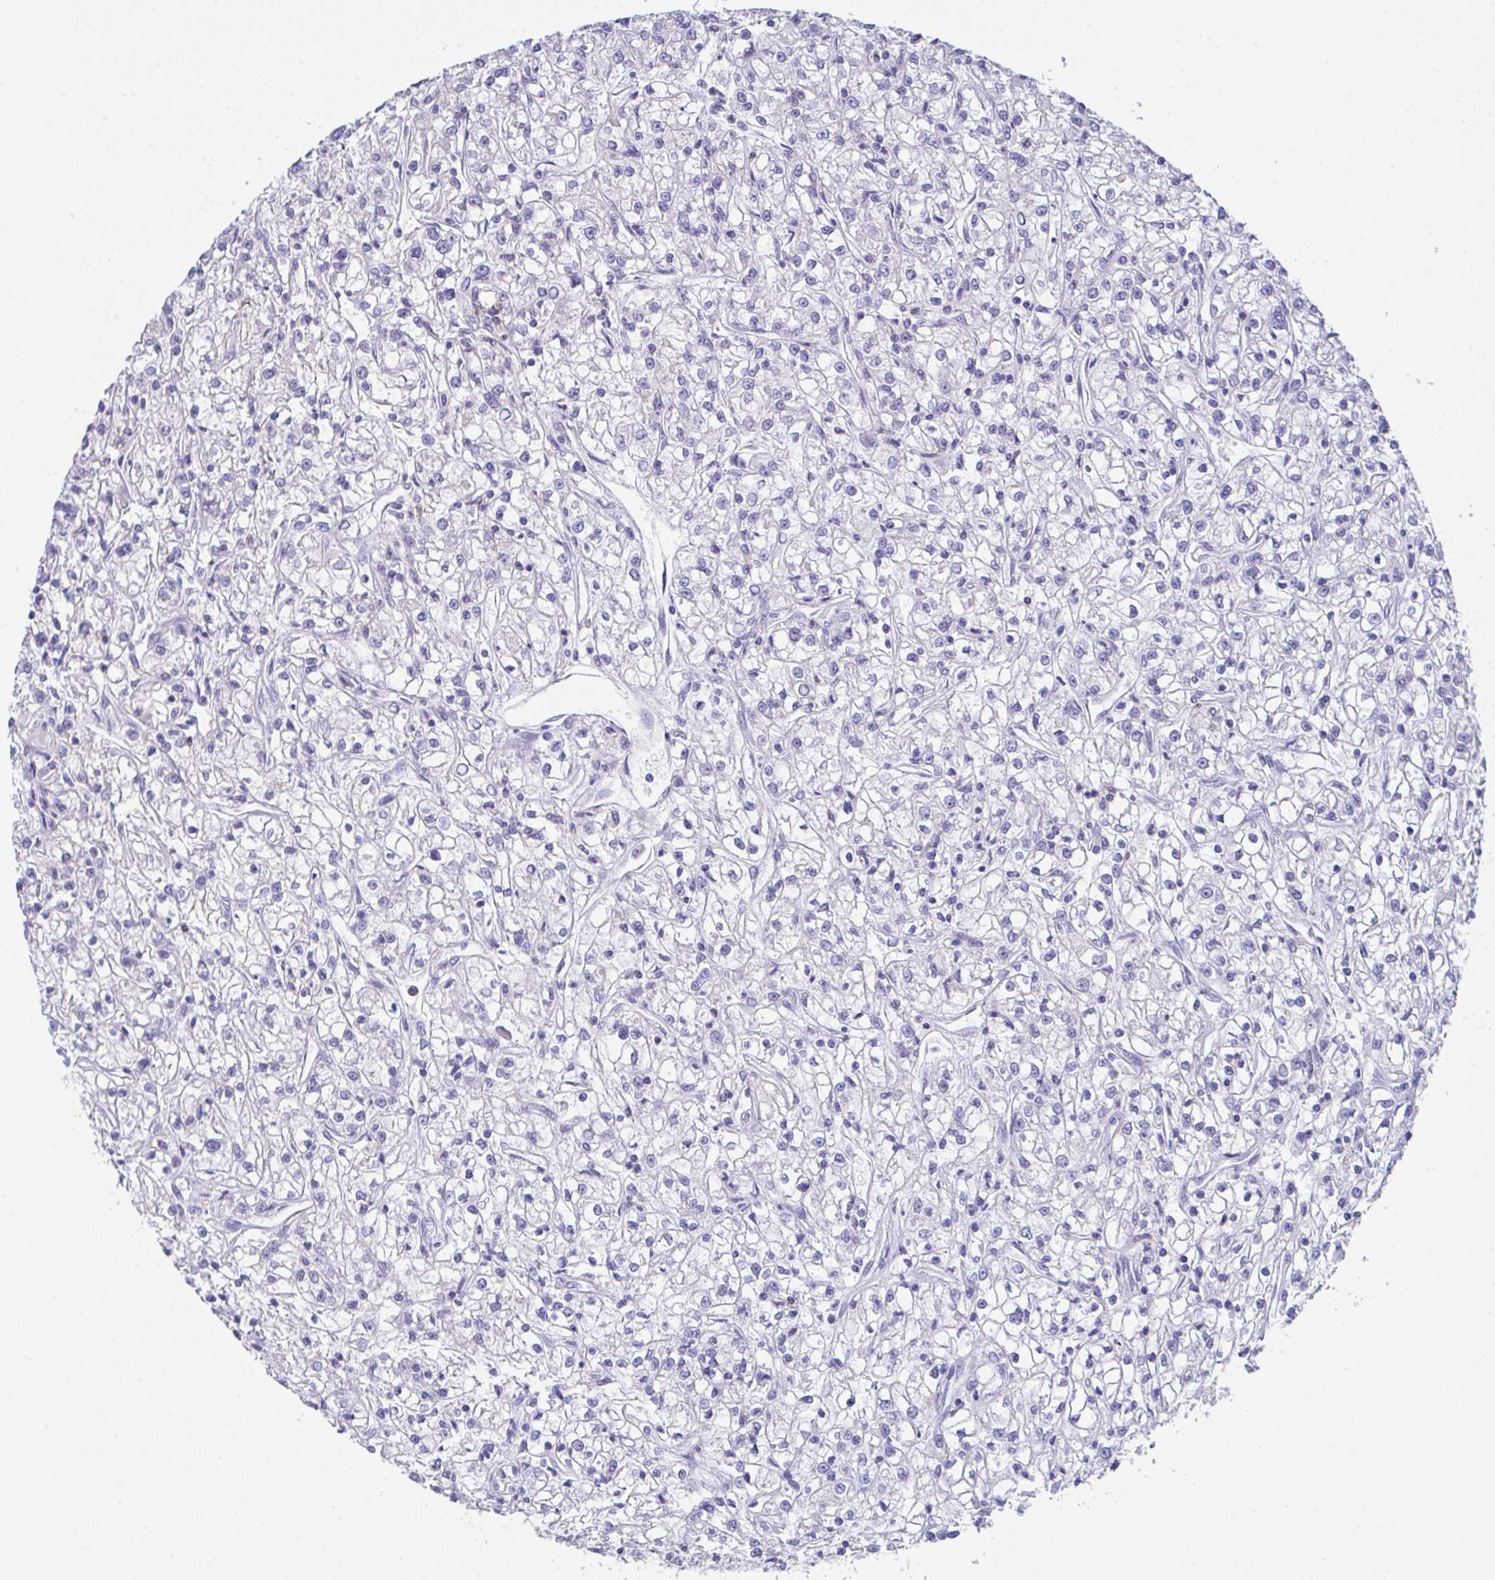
{"staining": {"intensity": "negative", "quantity": "none", "location": "none"}, "tissue": "renal cancer", "cell_type": "Tumor cells", "image_type": "cancer", "snomed": [{"axis": "morphology", "description": "Adenocarcinoma, NOS"}, {"axis": "topography", "description": "Kidney"}], "caption": "A photomicrograph of human renal adenocarcinoma is negative for staining in tumor cells.", "gene": "MIA3", "patient": {"sex": "female", "age": 59}}